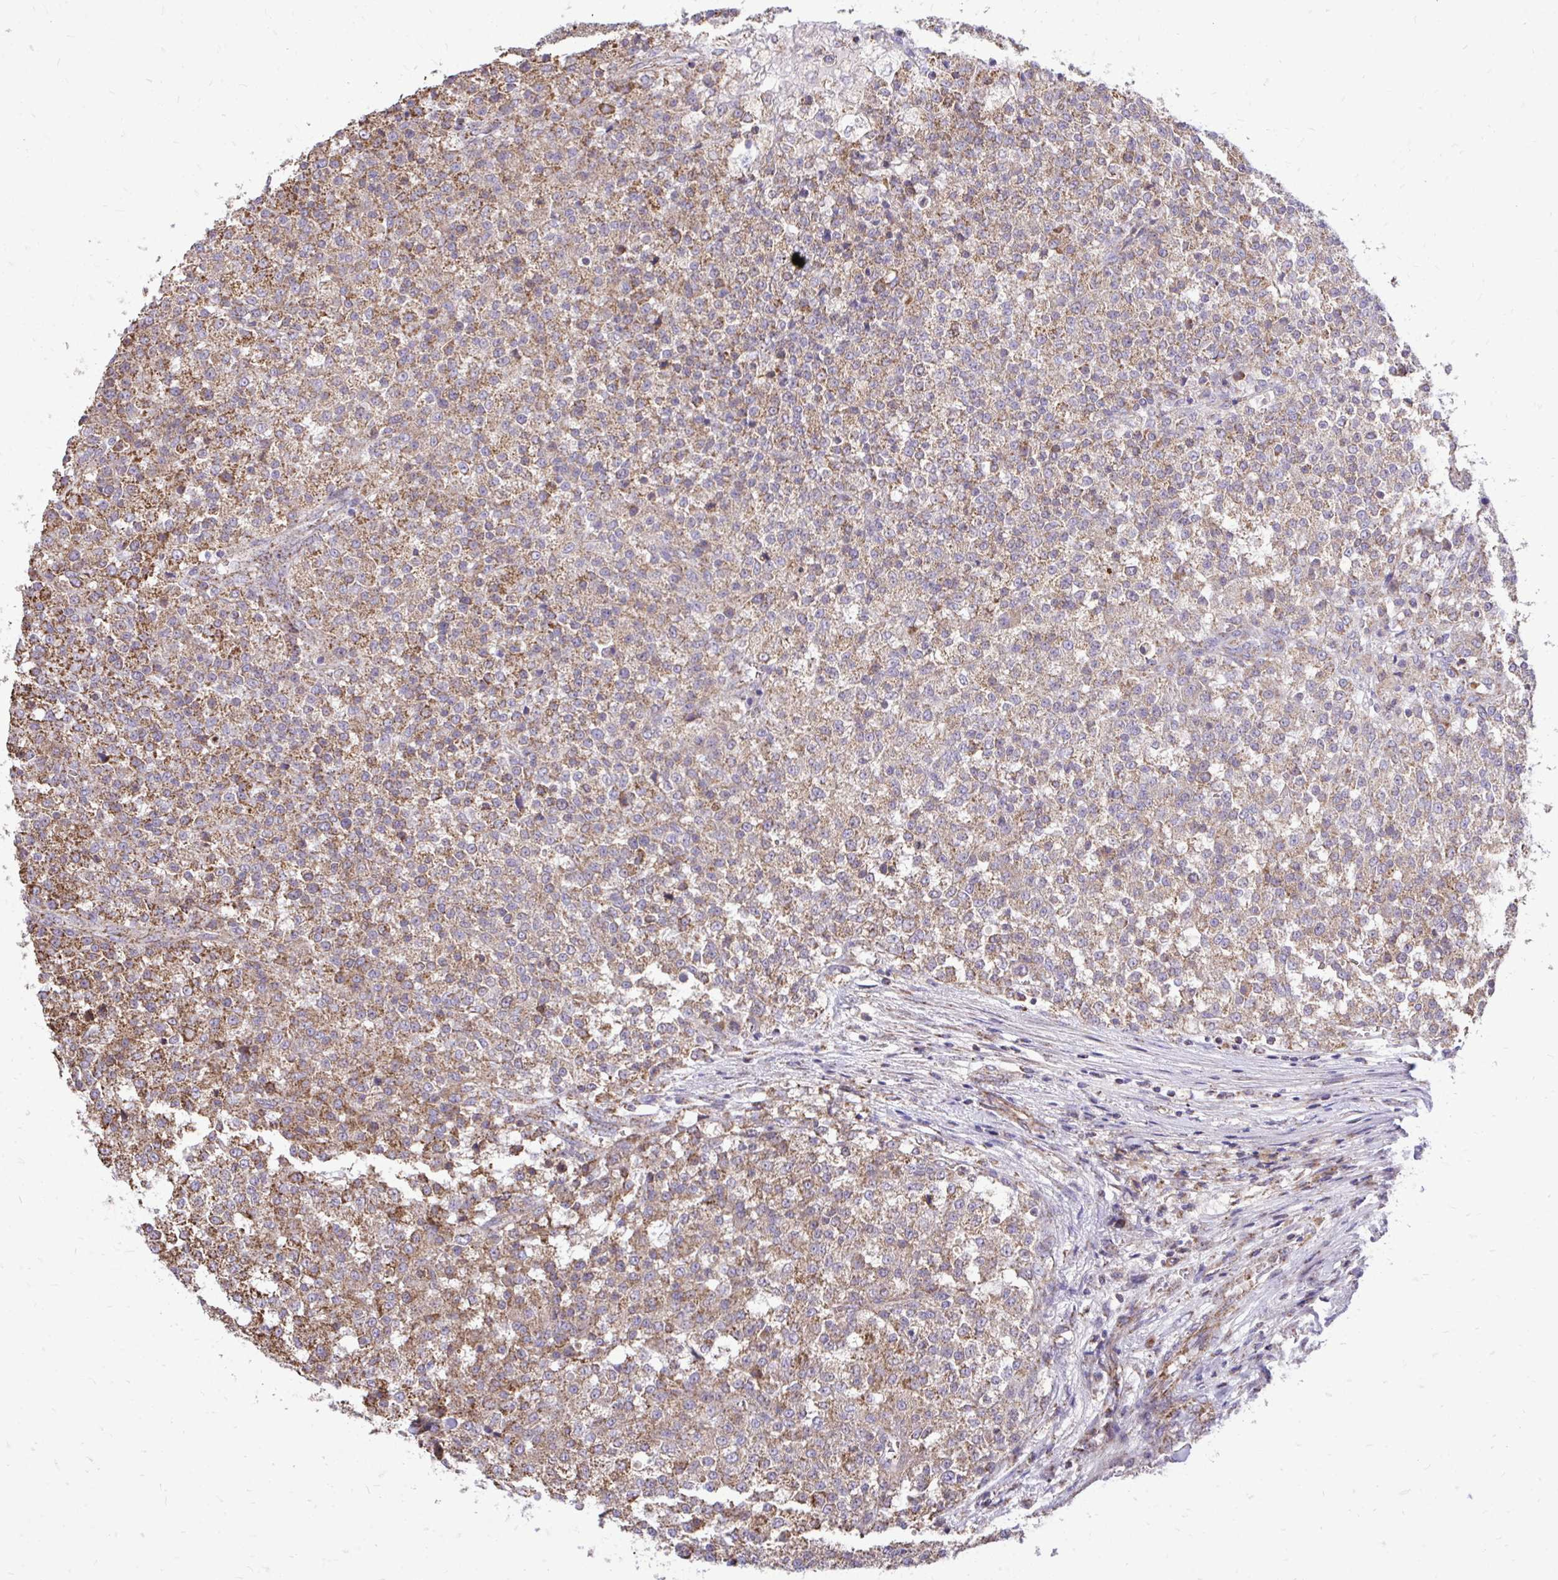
{"staining": {"intensity": "moderate", "quantity": ">75%", "location": "cytoplasmic/membranous"}, "tissue": "testis cancer", "cell_type": "Tumor cells", "image_type": "cancer", "snomed": [{"axis": "morphology", "description": "Seminoma, NOS"}, {"axis": "topography", "description": "Testis"}], "caption": "The histopathology image shows staining of testis cancer, revealing moderate cytoplasmic/membranous protein expression (brown color) within tumor cells. The staining was performed using DAB, with brown indicating positive protein expression. Nuclei are stained blue with hematoxylin.", "gene": "UBE2C", "patient": {"sex": "male", "age": 59}}